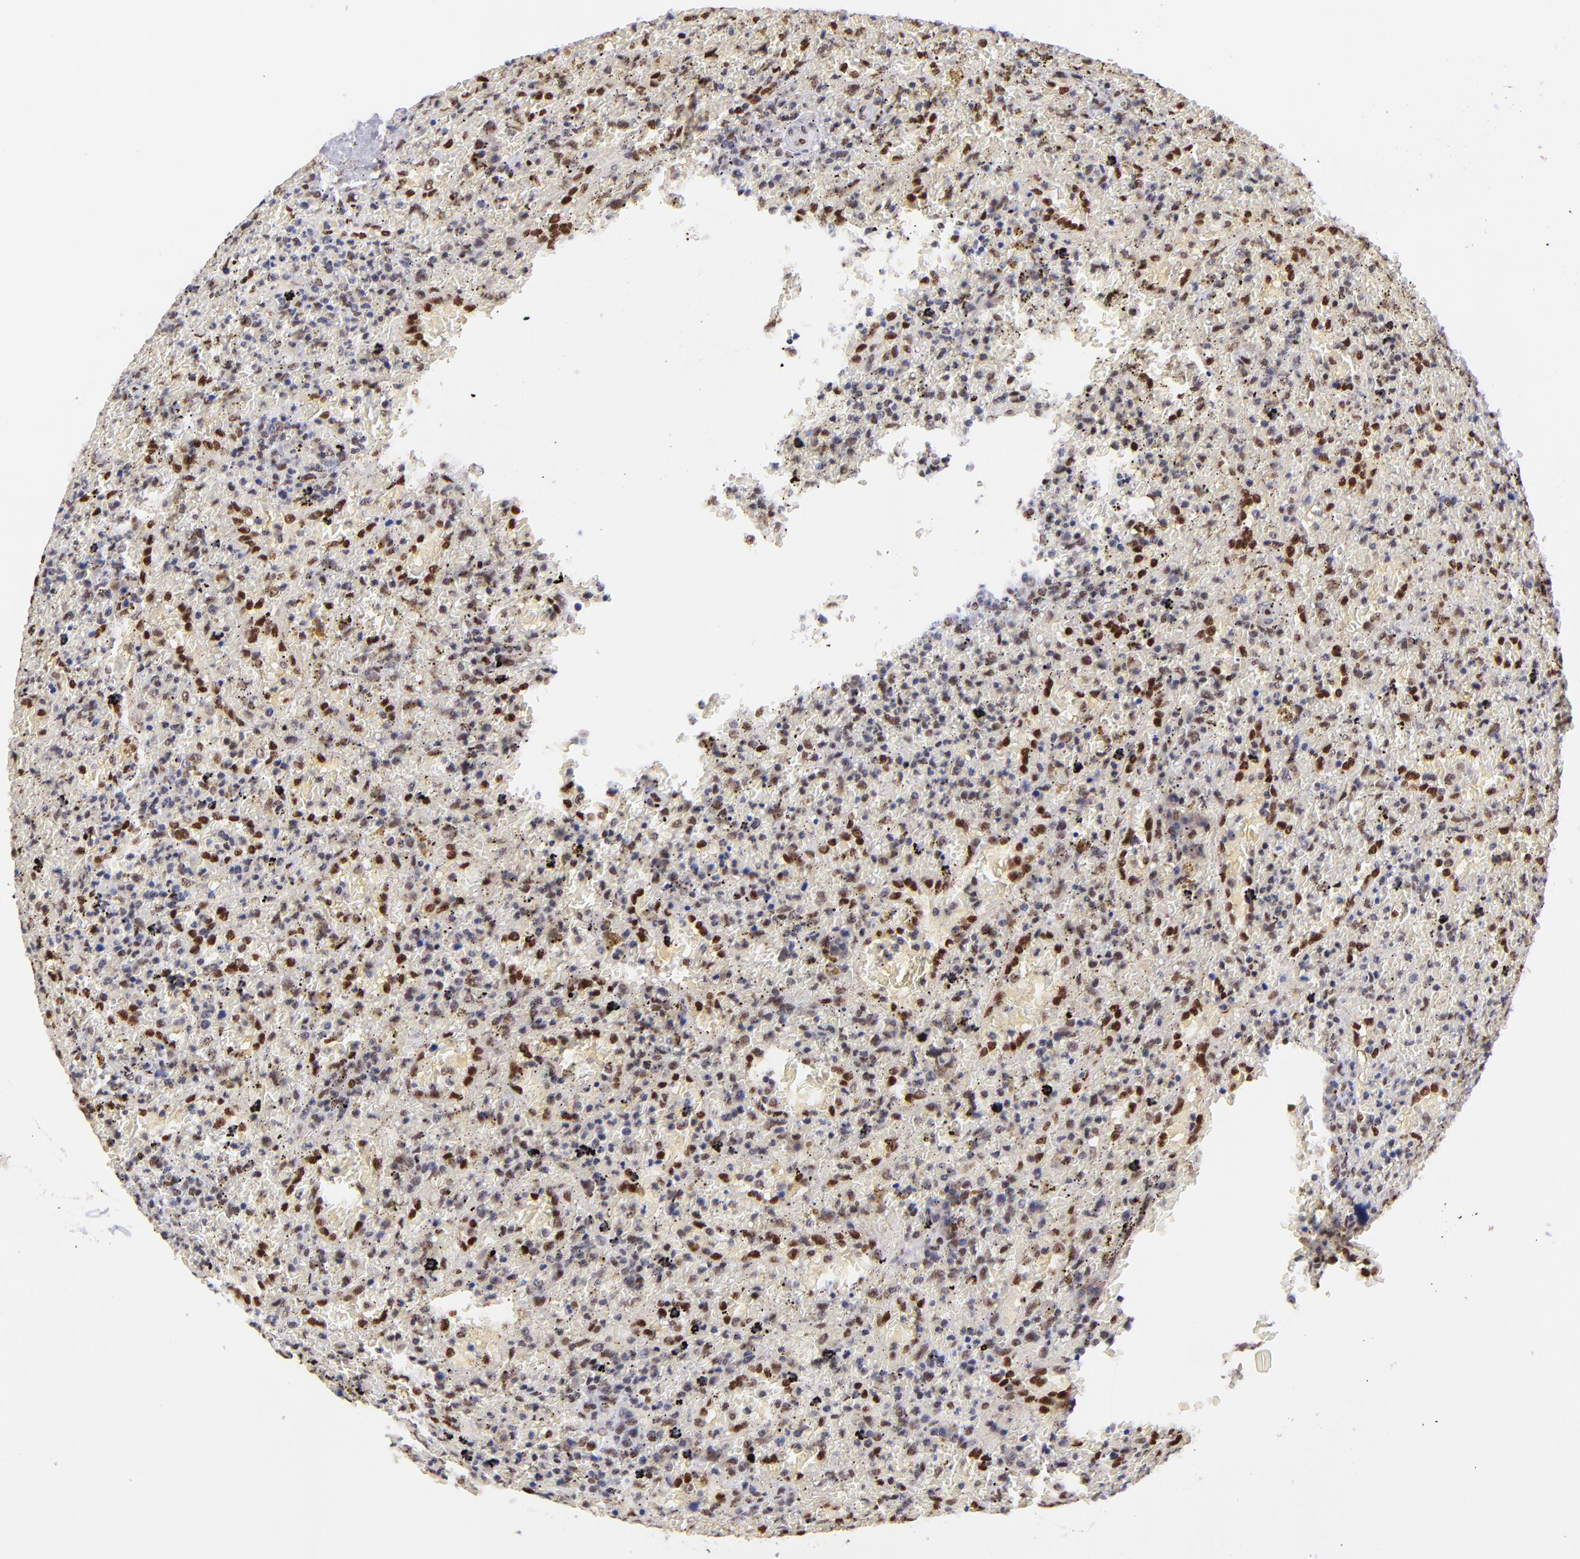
{"staining": {"intensity": "moderate", "quantity": ">75%", "location": "nuclear"}, "tissue": "lymphoma", "cell_type": "Tumor cells", "image_type": "cancer", "snomed": [{"axis": "morphology", "description": "Malignant lymphoma, non-Hodgkin's type, High grade"}, {"axis": "topography", "description": "Spleen"}, {"axis": "topography", "description": "Lymph node"}], "caption": "Lymphoma stained for a protein (brown) displays moderate nuclear positive expression in approximately >75% of tumor cells.", "gene": "MIDEAS", "patient": {"sex": "female", "age": 70}}